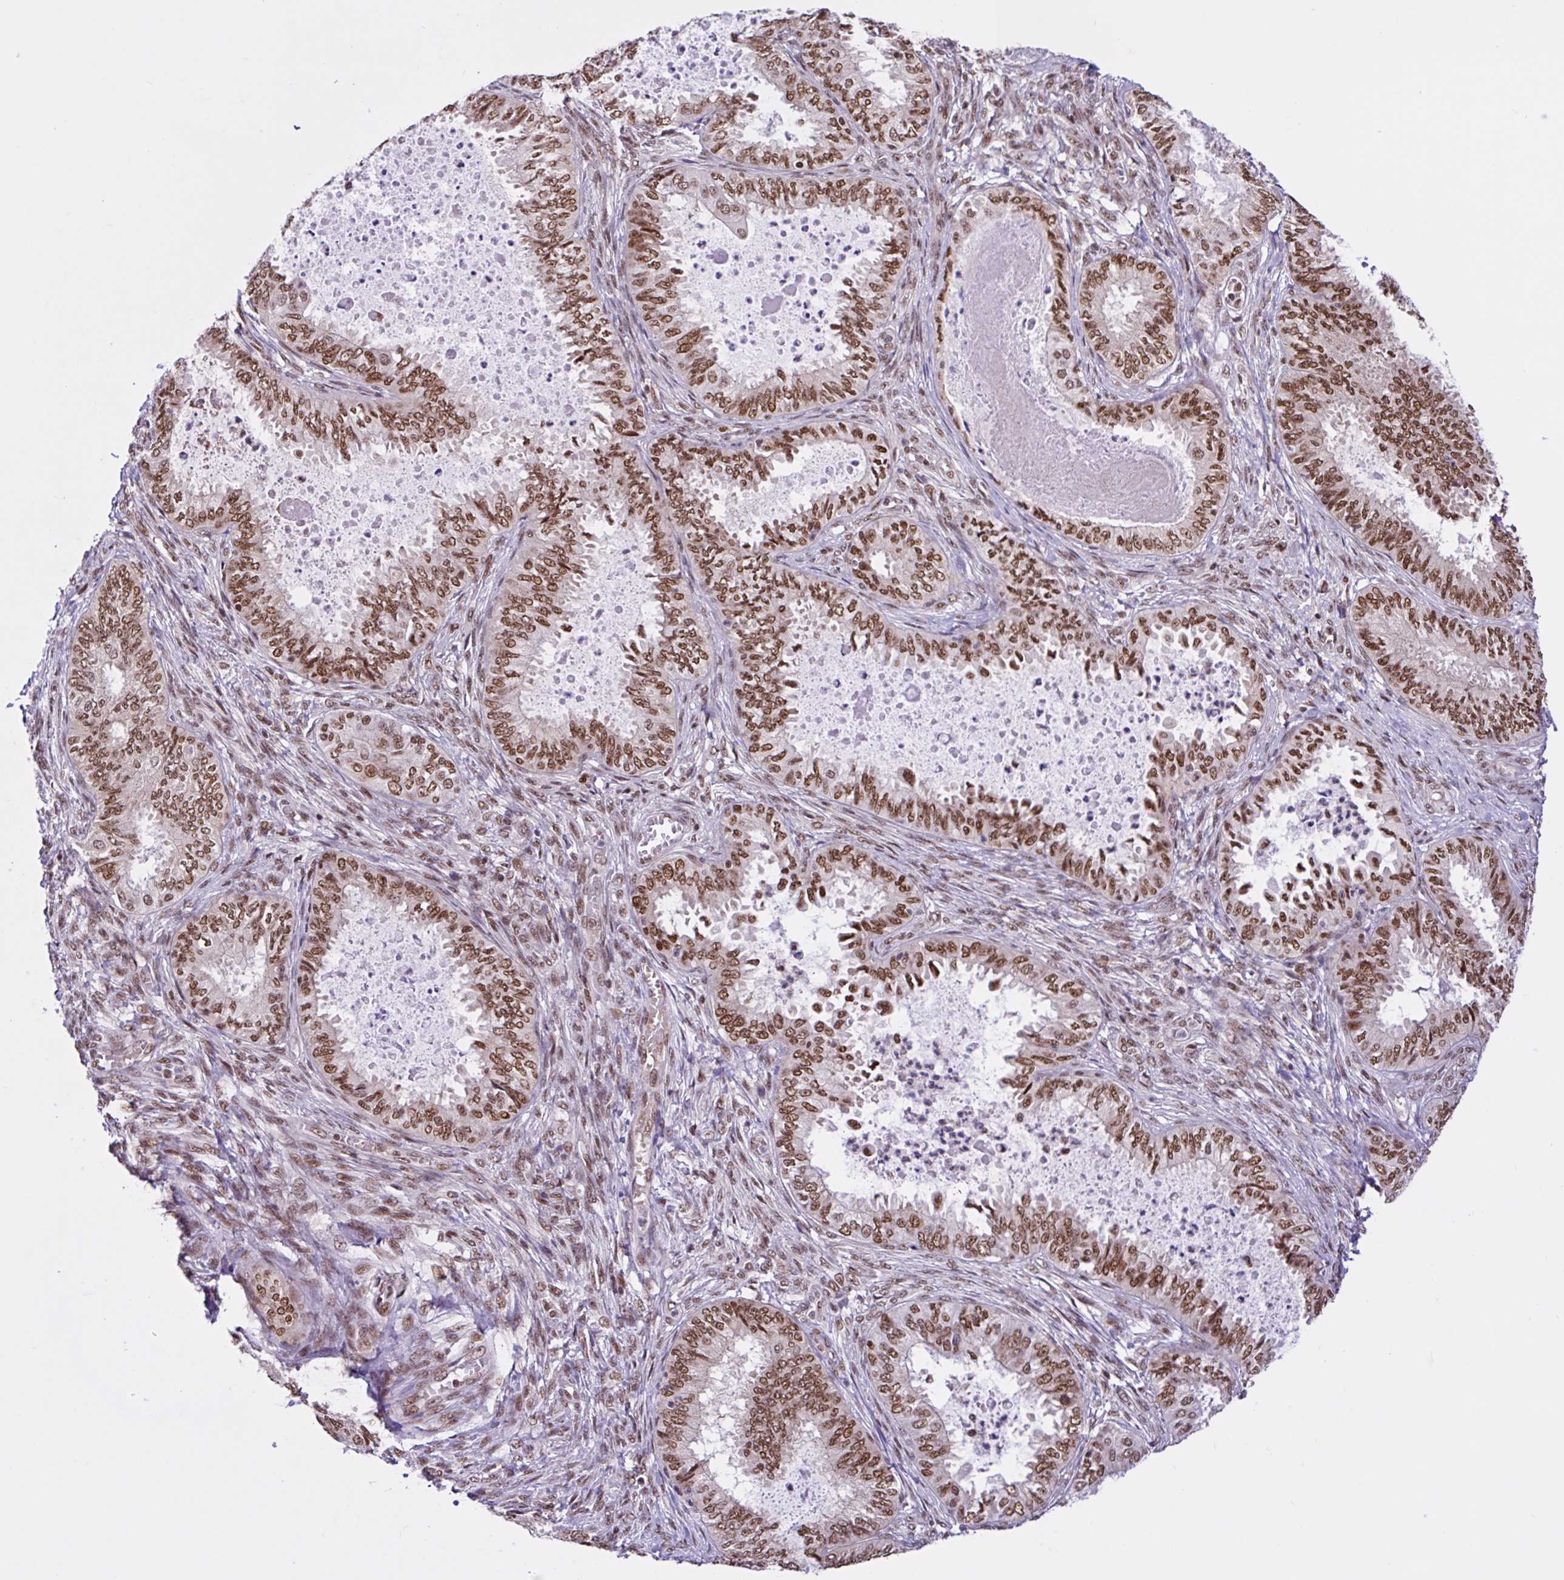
{"staining": {"intensity": "moderate", "quantity": ">75%", "location": "nuclear"}, "tissue": "ovarian cancer", "cell_type": "Tumor cells", "image_type": "cancer", "snomed": [{"axis": "morphology", "description": "Carcinoma, endometroid"}, {"axis": "topography", "description": "Ovary"}], "caption": "An image showing moderate nuclear staining in about >75% of tumor cells in endometroid carcinoma (ovarian), as visualized by brown immunohistochemical staining.", "gene": "CCDC12", "patient": {"sex": "female", "age": 70}}